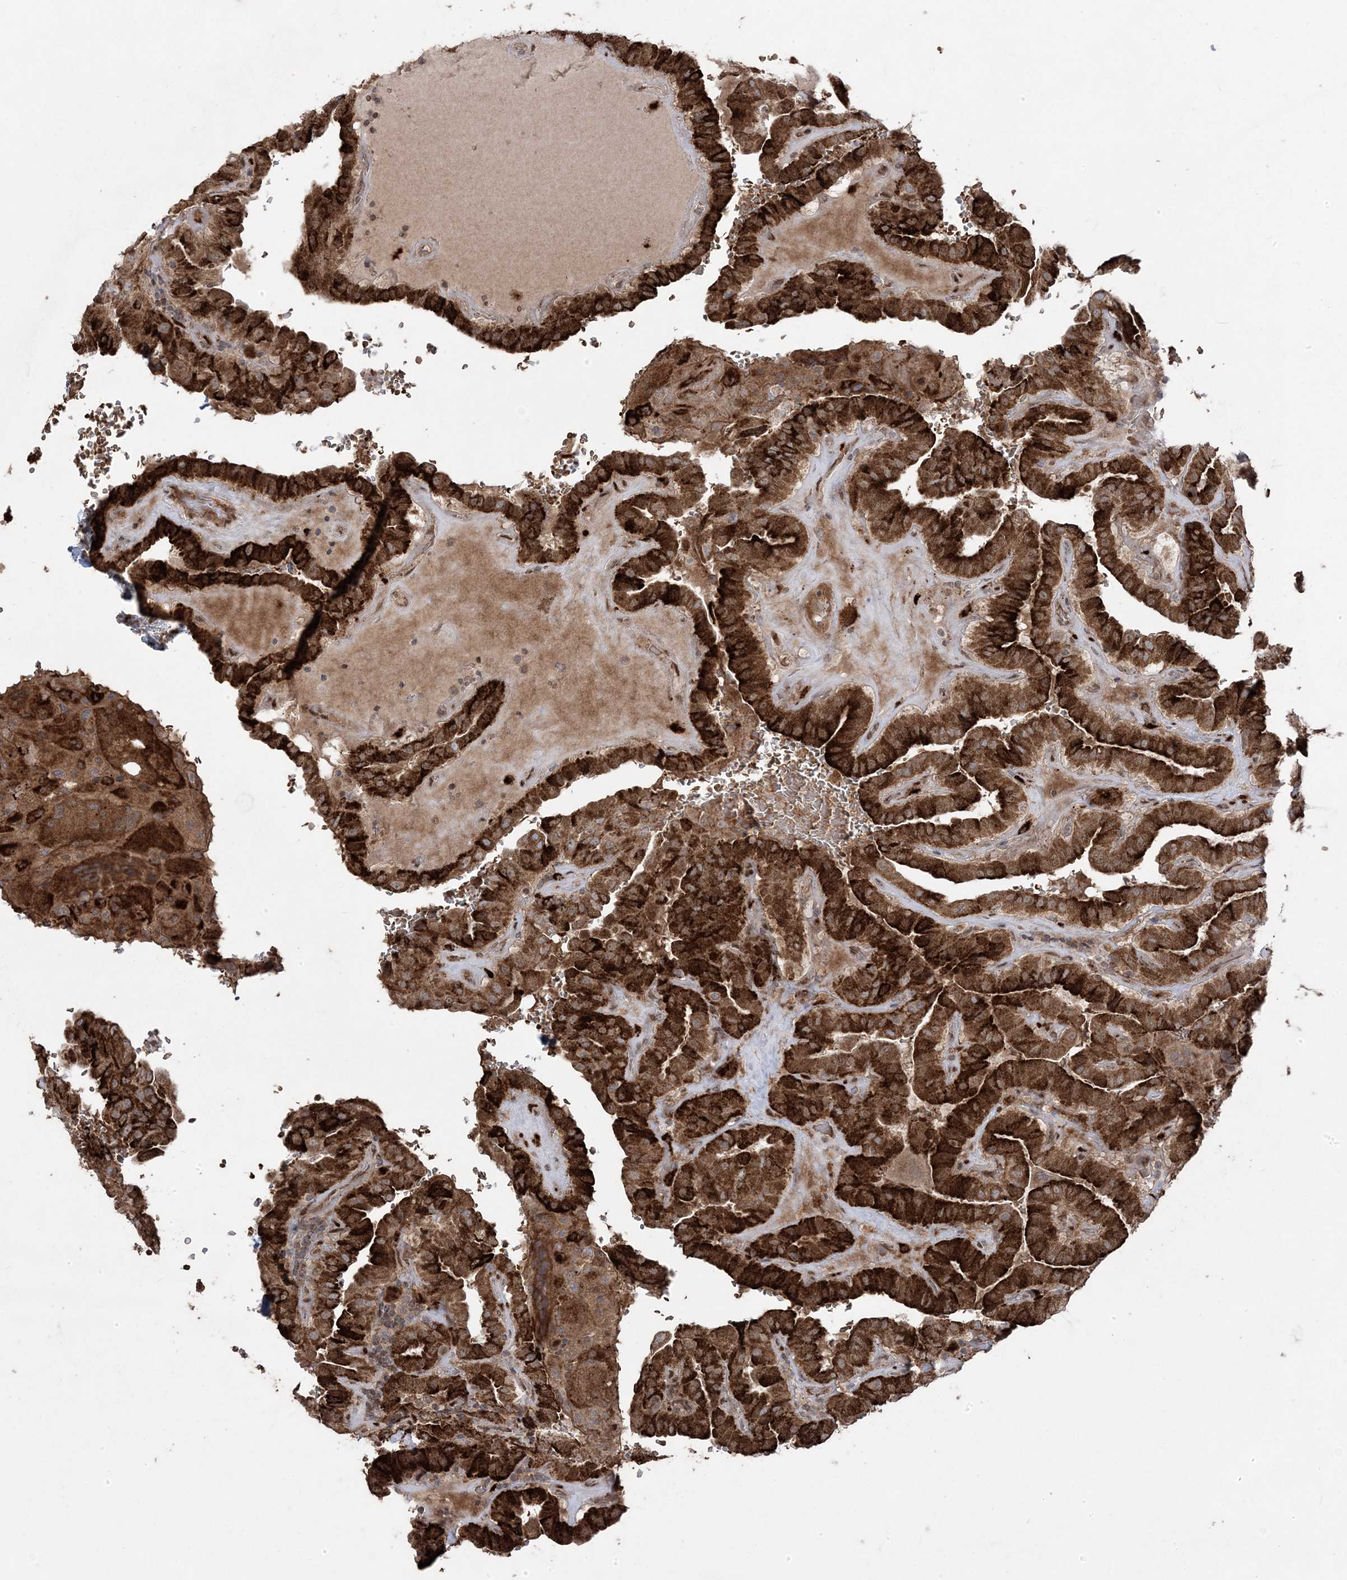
{"staining": {"intensity": "strong", "quantity": ">75%", "location": "cytoplasmic/membranous"}, "tissue": "thyroid cancer", "cell_type": "Tumor cells", "image_type": "cancer", "snomed": [{"axis": "morphology", "description": "Papillary adenocarcinoma, NOS"}, {"axis": "topography", "description": "Thyroid gland"}], "caption": "The image exhibits staining of thyroid cancer (papillary adenocarcinoma), revealing strong cytoplasmic/membranous protein positivity (brown color) within tumor cells. Using DAB (brown) and hematoxylin (blue) stains, captured at high magnification using brightfield microscopy.", "gene": "PPOX", "patient": {"sex": "male", "age": 77}}